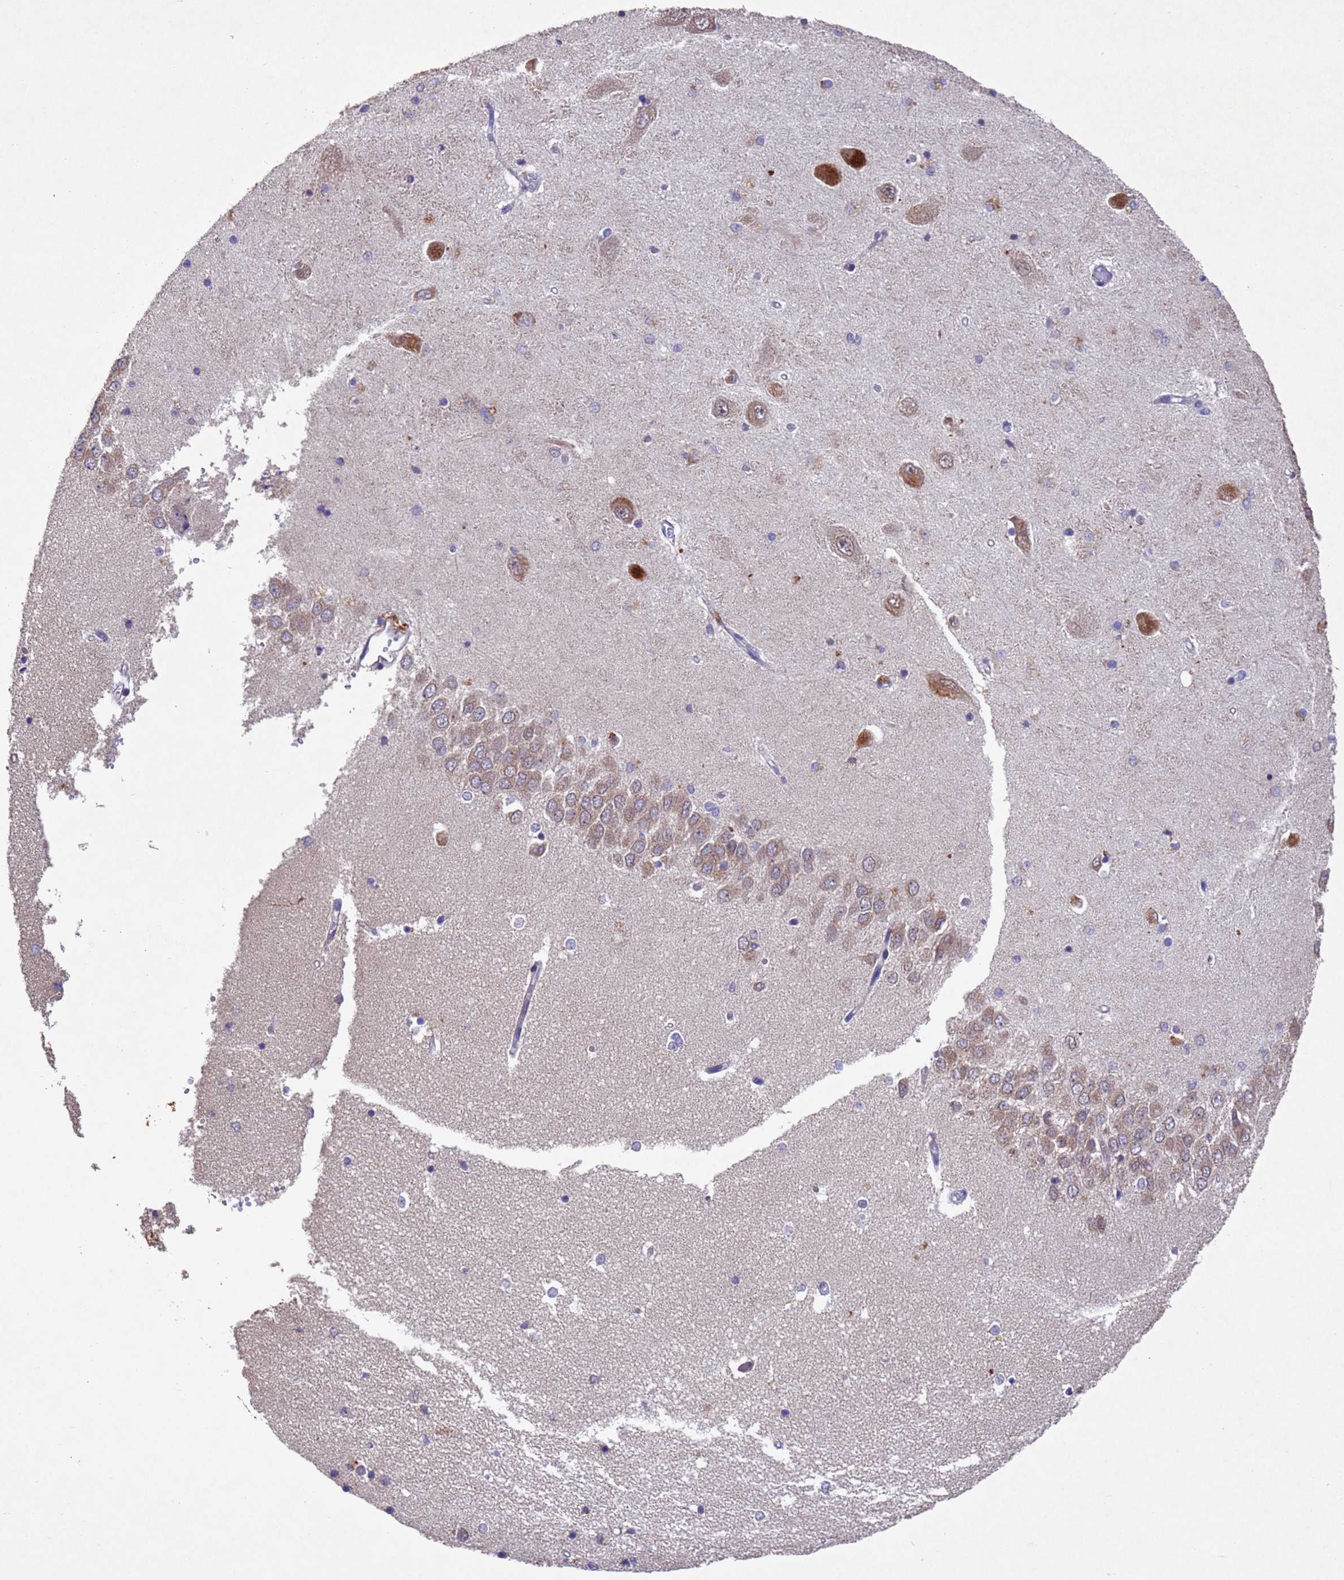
{"staining": {"intensity": "moderate", "quantity": "<25%", "location": "cytoplasmic/membranous,nuclear"}, "tissue": "hippocampus", "cell_type": "Glial cells", "image_type": "normal", "snomed": [{"axis": "morphology", "description": "Normal tissue, NOS"}, {"axis": "topography", "description": "Hippocampus"}], "caption": "IHC of unremarkable human hippocampus displays low levels of moderate cytoplasmic/membranous,nuclear staining in about <25% of glial cells.", "gene": "TBK1", "patient": {"sex": "male", "age": 45}}